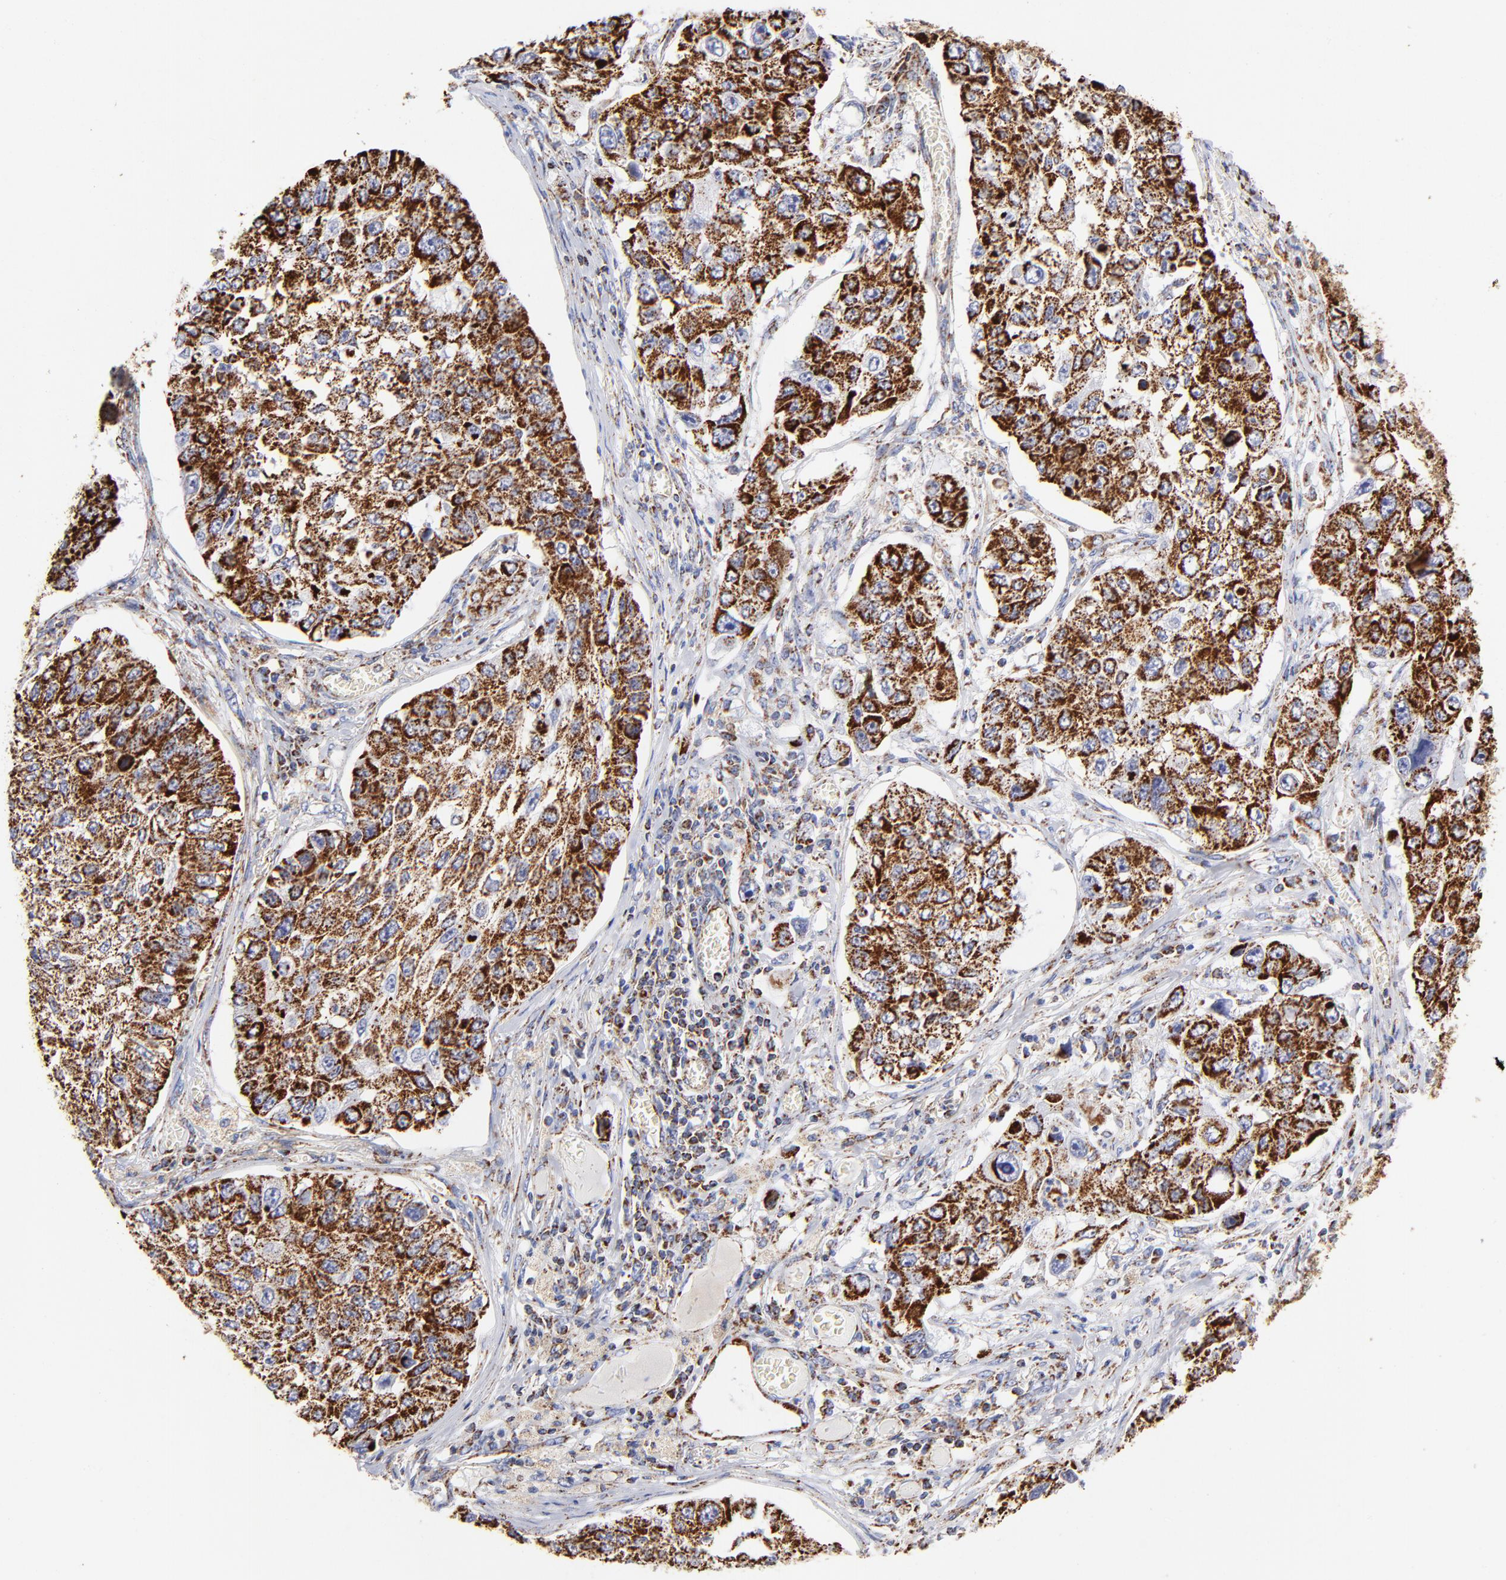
{"staining": {"intensity": "strong", "quantity": ">75%", "location": "cytoplasmic/membranous"}, "tissue": "lung cancer", "cell_type": "Tumor cells", "image_type": "cancer", "snomed": [{"axis": "morphology", "description": "Squamous cell carcinoma, NOS"}, {"axis": "topography", "description": "Lung"}], "caption": "Tumor cells demonstrate high levels of strong cytoplasmic/membranous positivity in approximately >75% of cells in human lung cancer (squamous cell carcinoma).", "gene": "PHB1", "patient": {"sex": "male", "age": 71}}